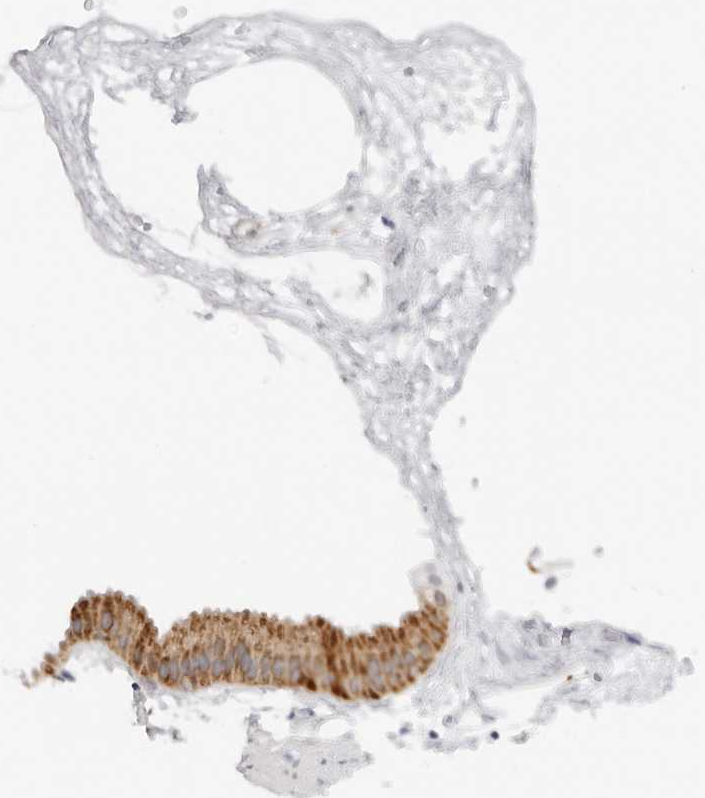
{"staining": {"intensity": "strong", "quantity": ">75%", "location": "cytoplasmic/membranous"}, "tissue": "gallbladder", "cell_type": "Glandular cells", "image_type": "normal", "snomed": [{"axis": "morphology", "description": "Normal tissue, NOS"}, {"axis": "topography", "description": "Gallbladder"}], "caption": "Protein expression analysis of normal human gallbladder reveals strong cytoplasmic/membranous staining in about >75% of glandular cells.", "gene": "RC3H1", "patient": {"sex": "female", "age": 64}}